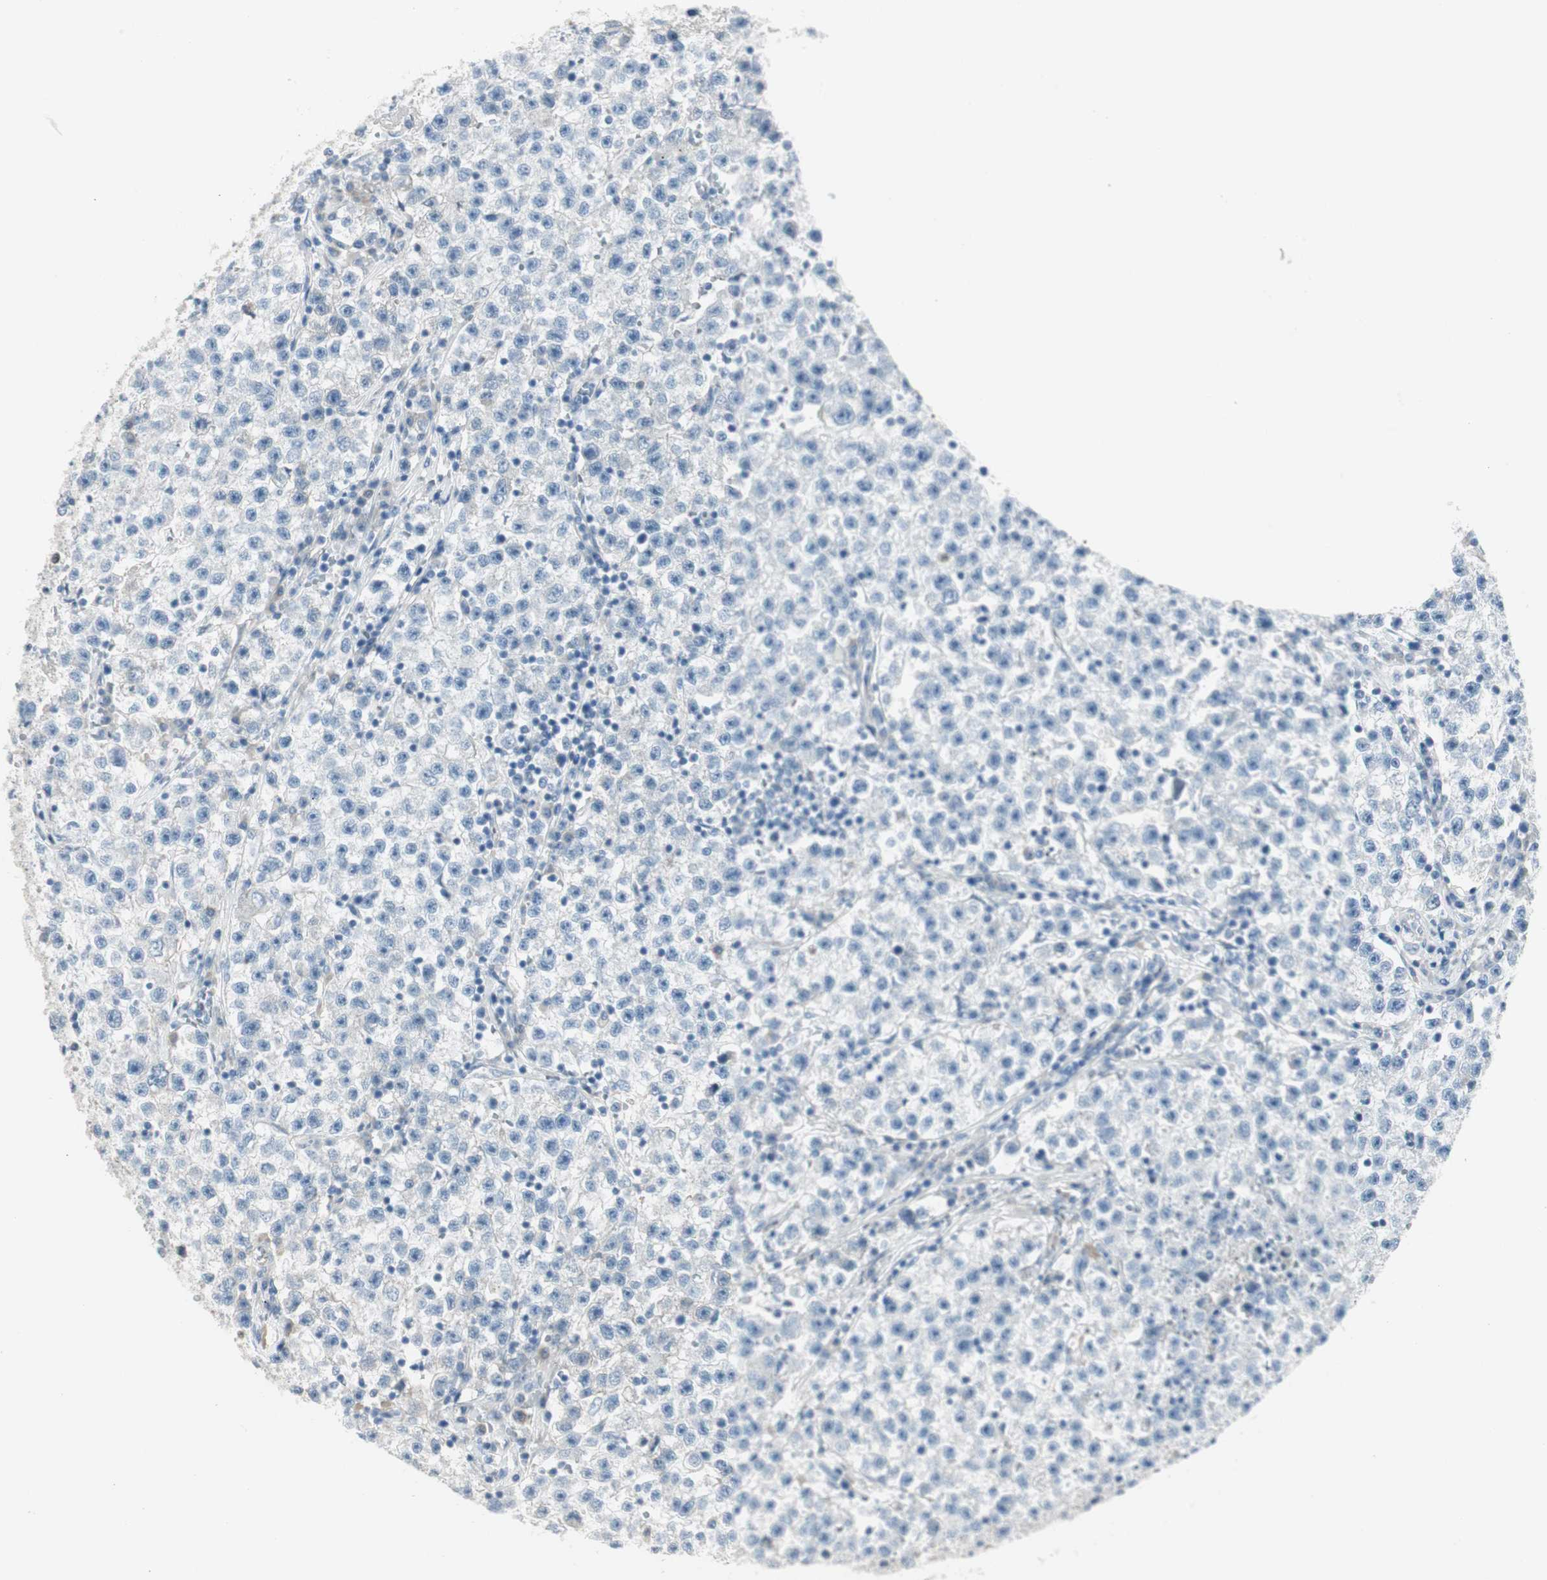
{"staining": {"intensity": "negative", "quantity": "none", "location": "none"}, "tissue": "testis cancer", "cell_type": "Tumor cells", "image_type": "cancer", "snomed": [{"axis": "morphology", "description": "Seminoma, NOS"}, {"axis": "topography", "description": "Testis"}], "caption": "IHC of human testis cancer (seminoma) demonstrates no expression in tumor cells.", "gene": "SPINK4", "patient": {"sex": "male", "age": 22}}